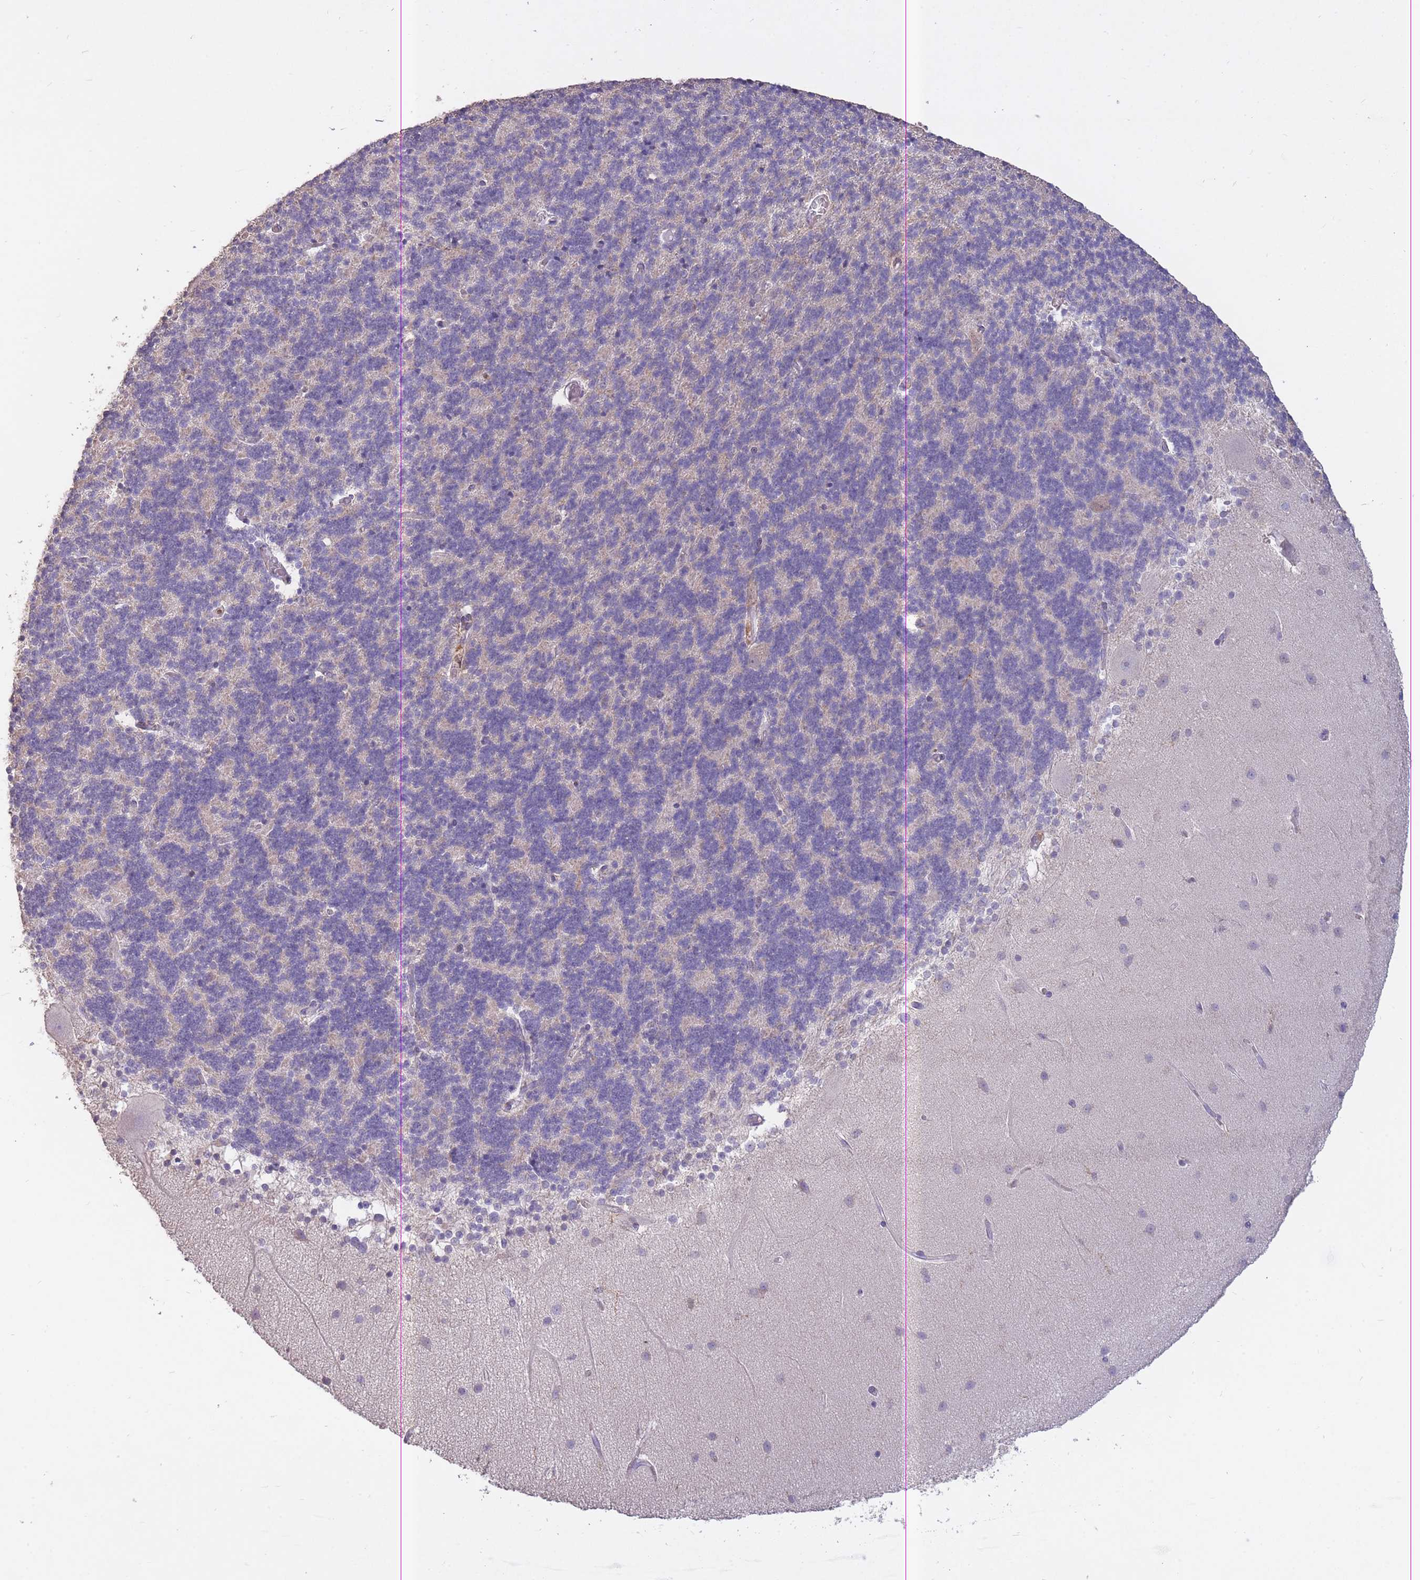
{"staining": {"intensity": "negative", "quantity": "none", "location": "none"}, "tissue": "cerebellum", "cell_type": "Cells in granular layer", "image_type": "normal", "snomed": [{"axis": "morphology", "description": "Normal tissue, NOS"}, {"axis": "topography", "description": "Cerebellum"}], "caption": "A micrograph of cerebellum stained for a protein exhibits no brown staining in cells in granular layer. (Stains: DAB (3,3'-diaminobenzidine) immunohistochemistry (IHC) with hematoxylin counter stain, Microscopy: brightfield microscopy at high magnification).", "gene": "GMIP", "patient": {"sex": "female", "age": 54}}